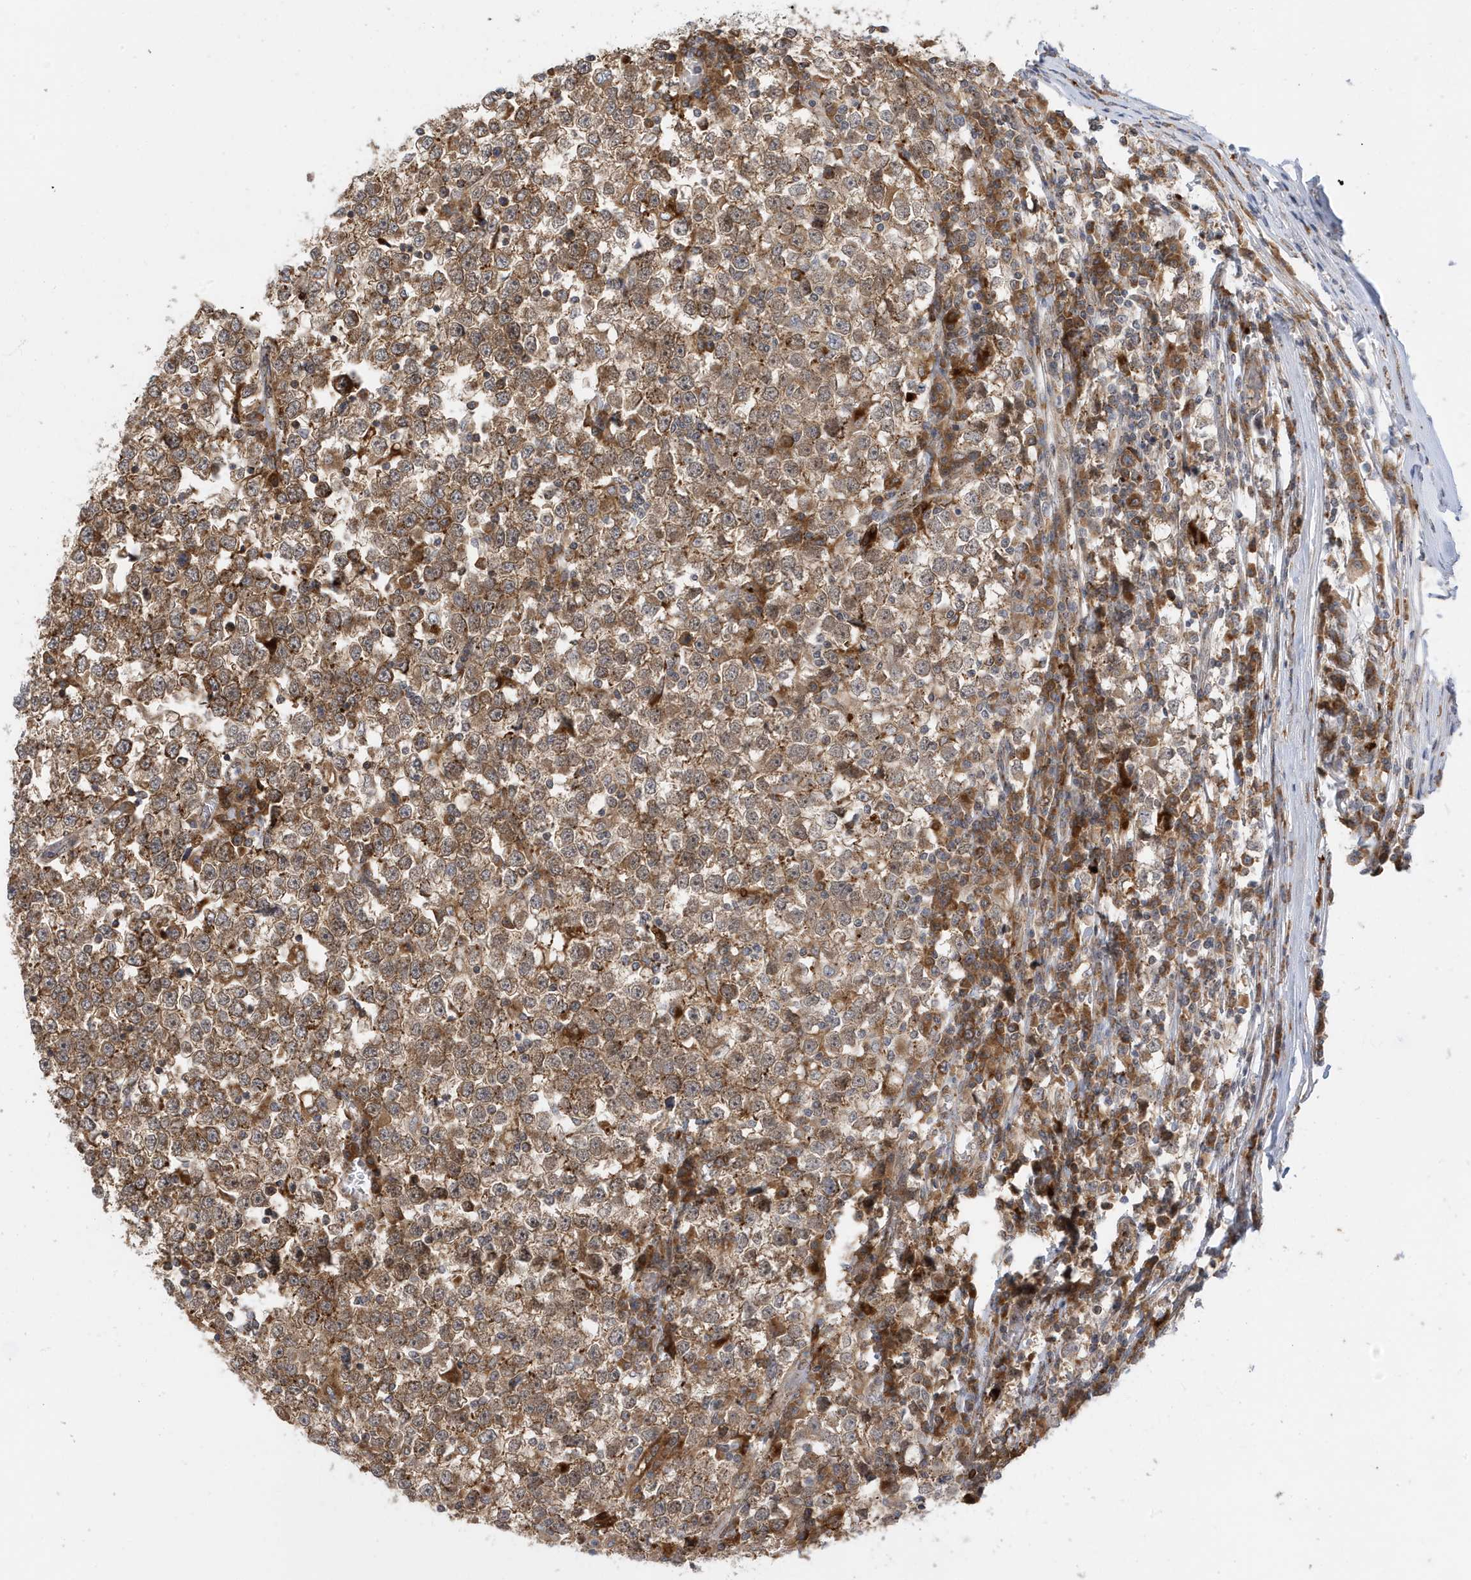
{"staining": {"intensity": "moderate", "quantity": ">75%", "location": "cytoplasmic/membranous"}, "tissue": "testis cancer", "cell_type": "Tumor cells", "image_type": "cancer", "snomed": [{"axis": "morphology", "description": "Seminoma, NOS"}, {"axis": "topography", "description": "Testis"}], "caption": "Approximately >75% of tumor cells in human testis seminoma show moderate cytoplasmic/membranous protein positivity as visualized by brown immunohistochemical staining.", "gene": "ZNF507", "patient": {"sex": "male", "age": 65}}